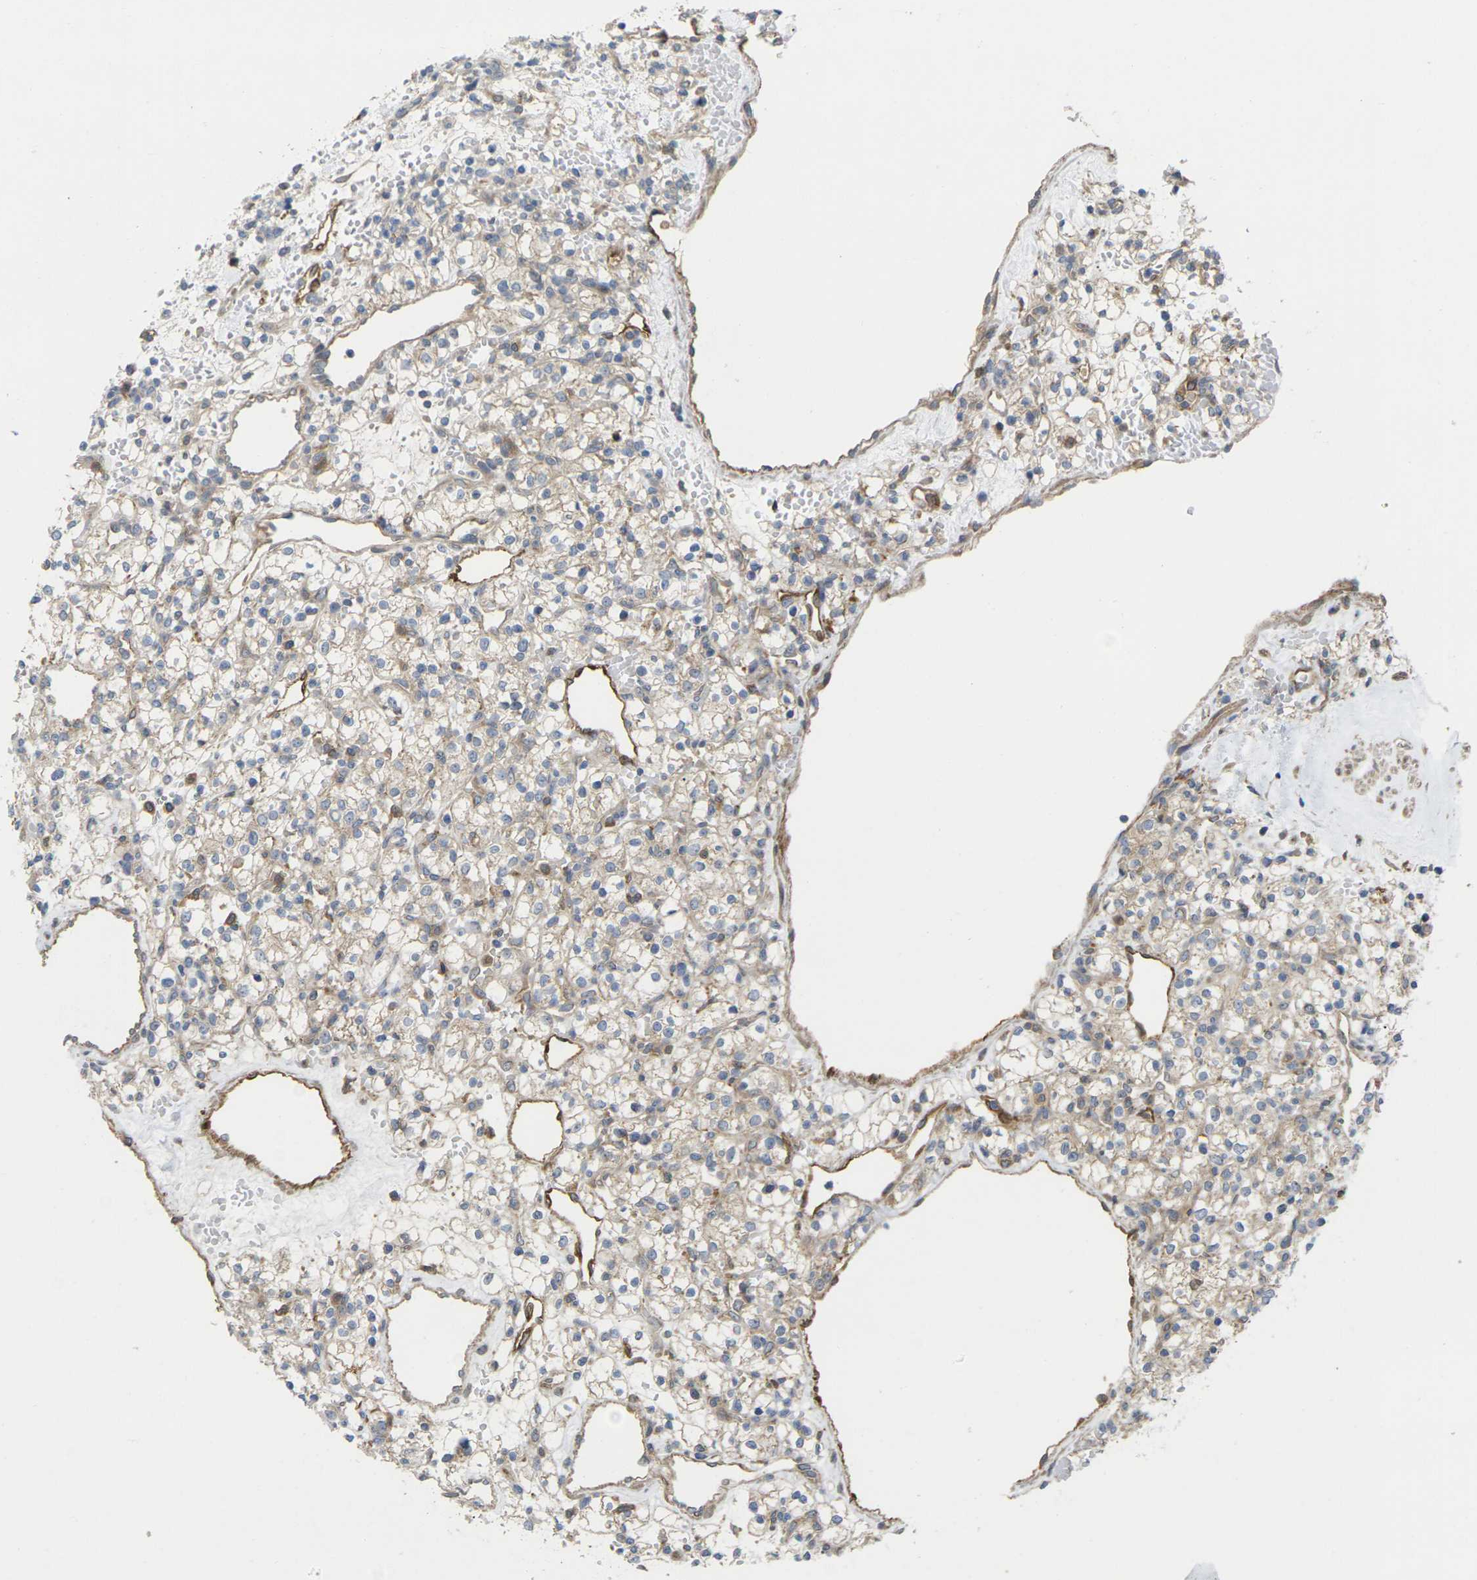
{"staining": {"intensity": "weak", "quantity": "<25%", "location": "cytoplasmic/membranous"}, "tissue": "renal cancer", "cell_type": "Tumor cells", "image_type": "cancer", "snomed": [{"axis": "morphology", "description": "Adenocarcinoma, NOS"}, {"axis": "topography", "description": "Kidney"}], "caption": "This histopathology image is of renal cancer (adenocarcinoma) stained with immunohistochemistry (IHC) to label a protein in brown with the nuclei are counter-stained blue. There is no expression in tumor cells.", "gene": "TIAM1", "patient": {"sex": "female", "age": 60}}